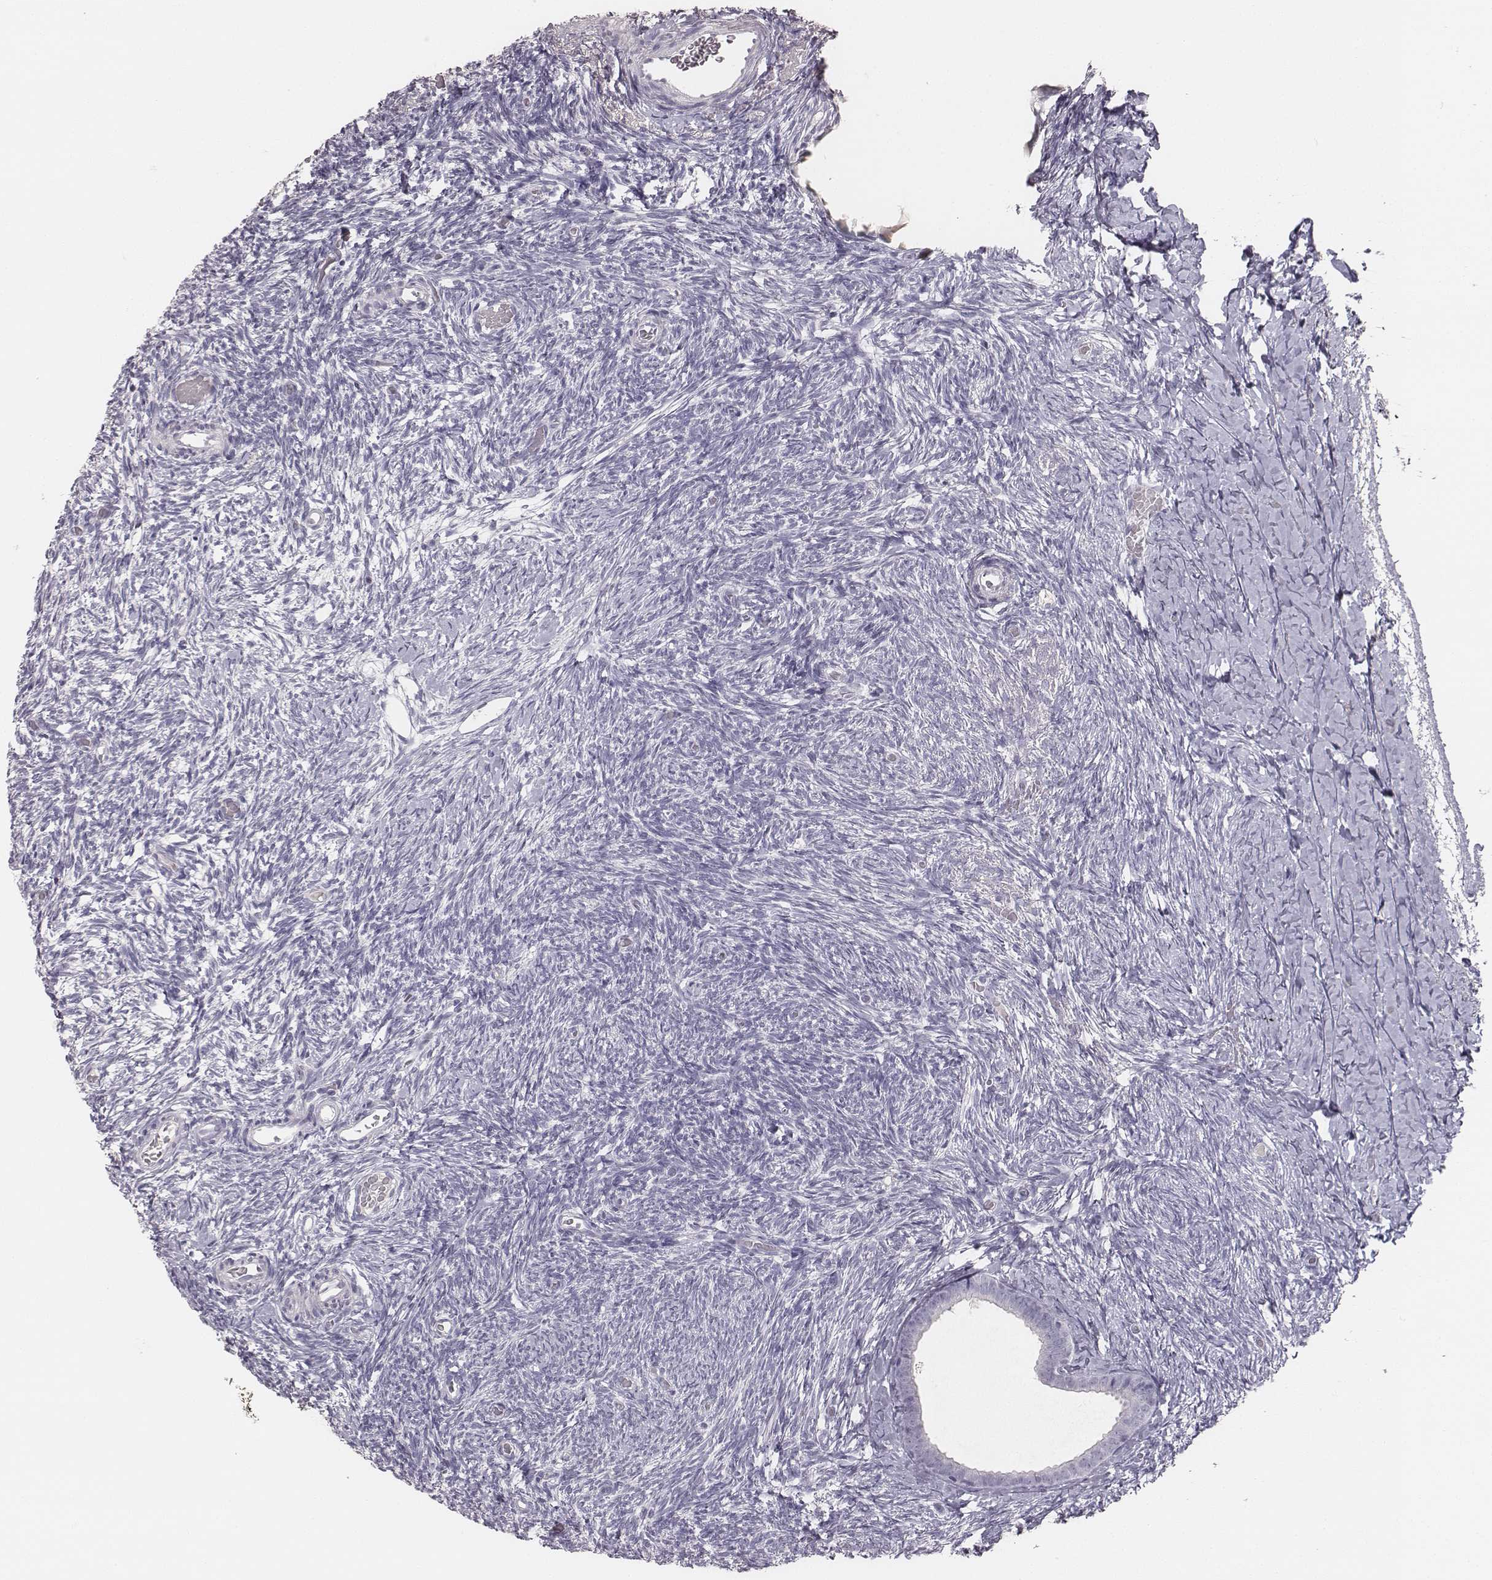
{"staining": {"intensity": "negative", "quantity": "none", "location": "none"}, "tissue": "ovary", "cell_type": "Follicle cells", "image_type": "normal", "snomed": [{"axis": "morphology", "description": "Normal tissue, NOS"}, {"axis": "topography", "description": "Ovary"}], "caption": "A high-resolution histopathology image shows immunohistochemistry staining of normal ovary, which reveals no significant positivity in follicle cells.", "gene": "MYH6", "patient": {"sex": "female", "age": 39}}